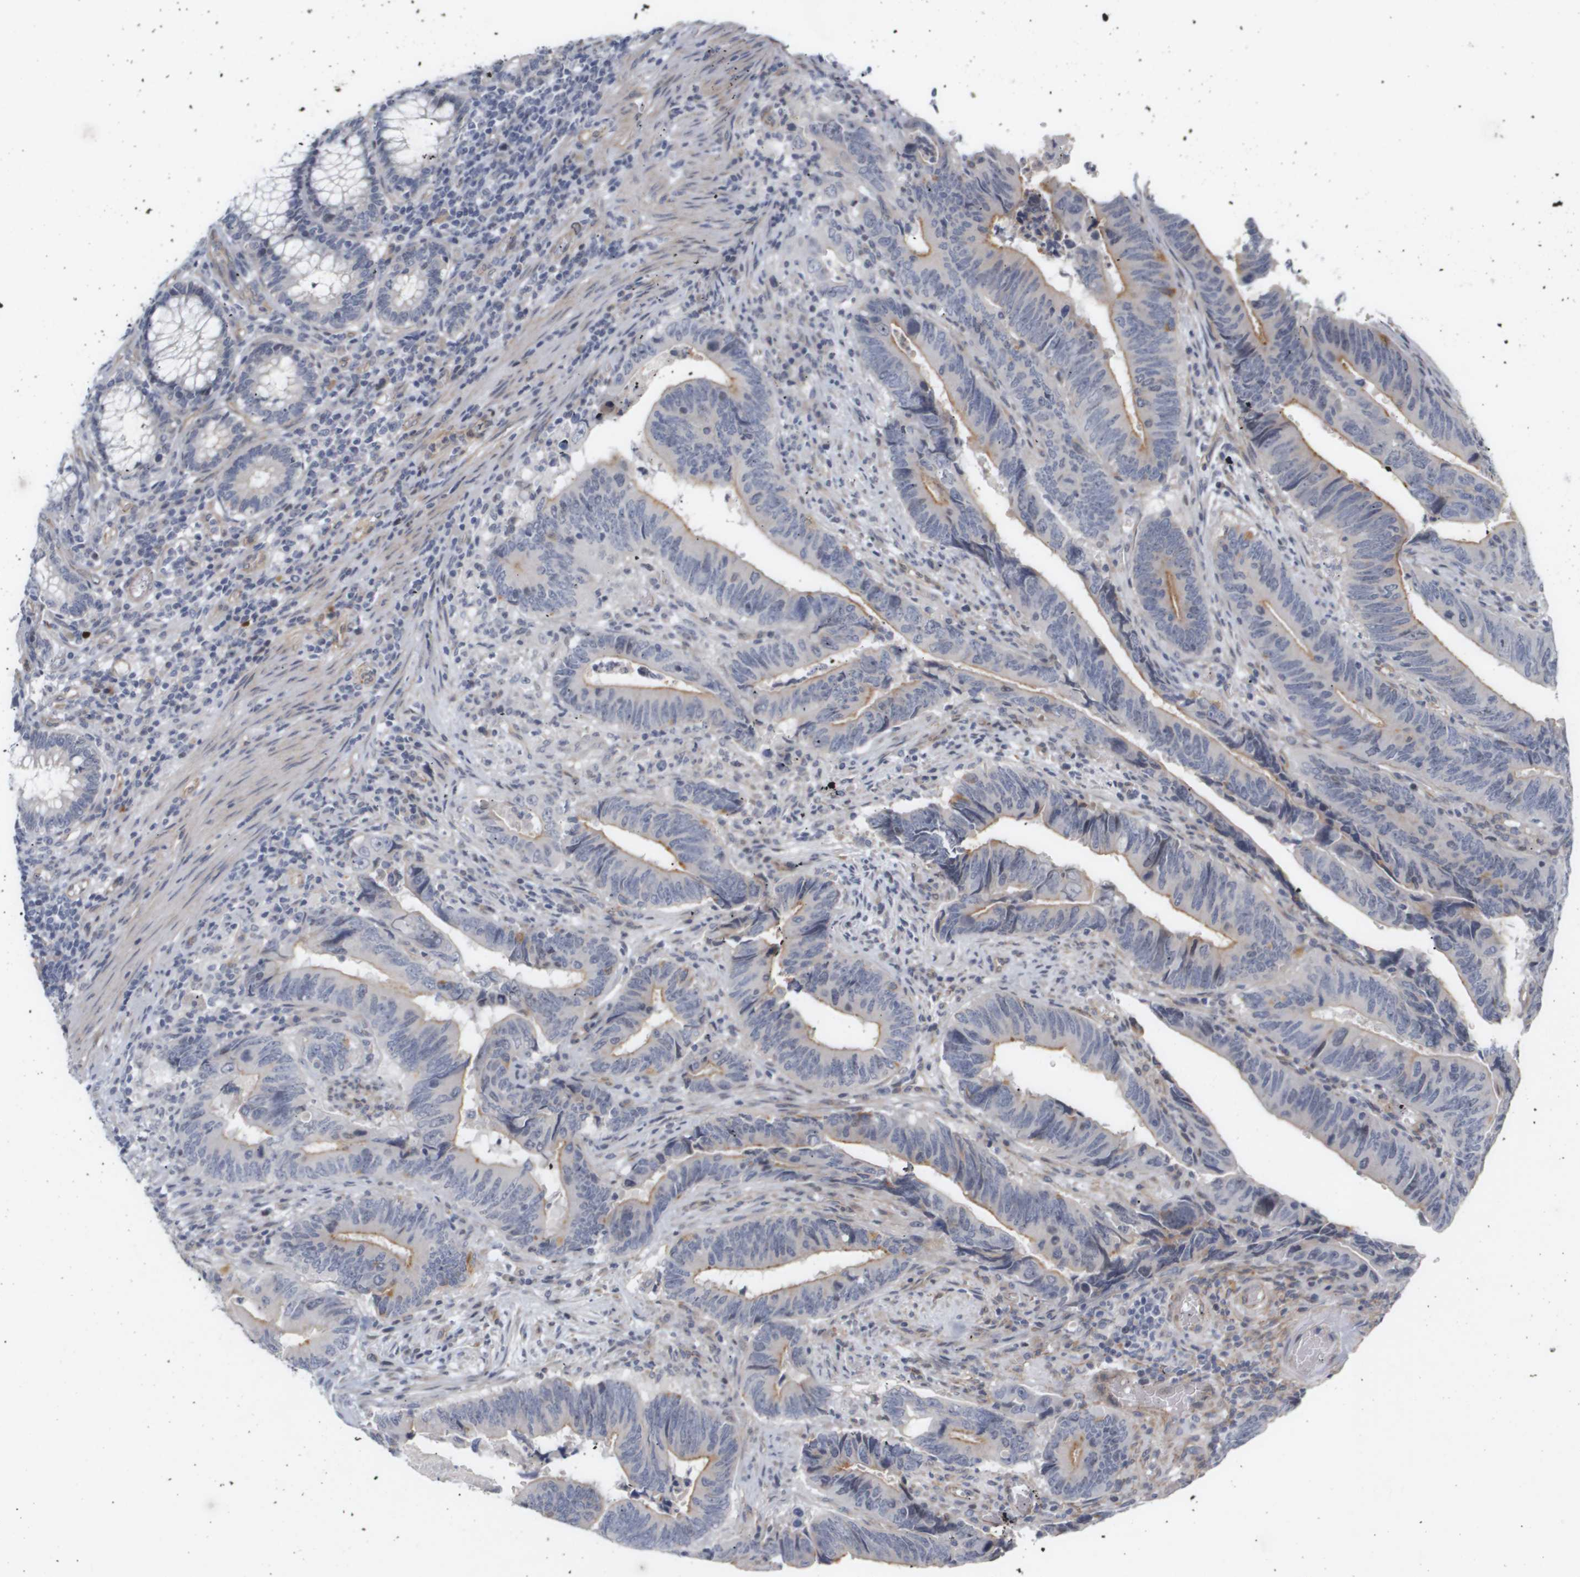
{"staining": {"intensity": "moderate", "quantity": "25%-75%", "location": "cytoplasmic/membranous"}, "tissue": "colorectal cancer", "cell_type": "Tumor cells", "image_type": "cancer", "snomed": [{"axis": "morphology", "description": "Normal tissue, NOS"}, {"axis": "morphology", "description": "Adenocarcinoma, NOS"}, {"axis": "topography", "description": "Colon"}], "caption": "Colorectal adenocarcinoma stained for a protein shows moderate cytoplasmic/membranous positivity in tumor cells. (Stains: DAB in brown, nuclei in blue, Microscopy: brightfield microscopy at high magnification).", "gene": "CYB561", "patient": {"sex": "male", "age": 56}}